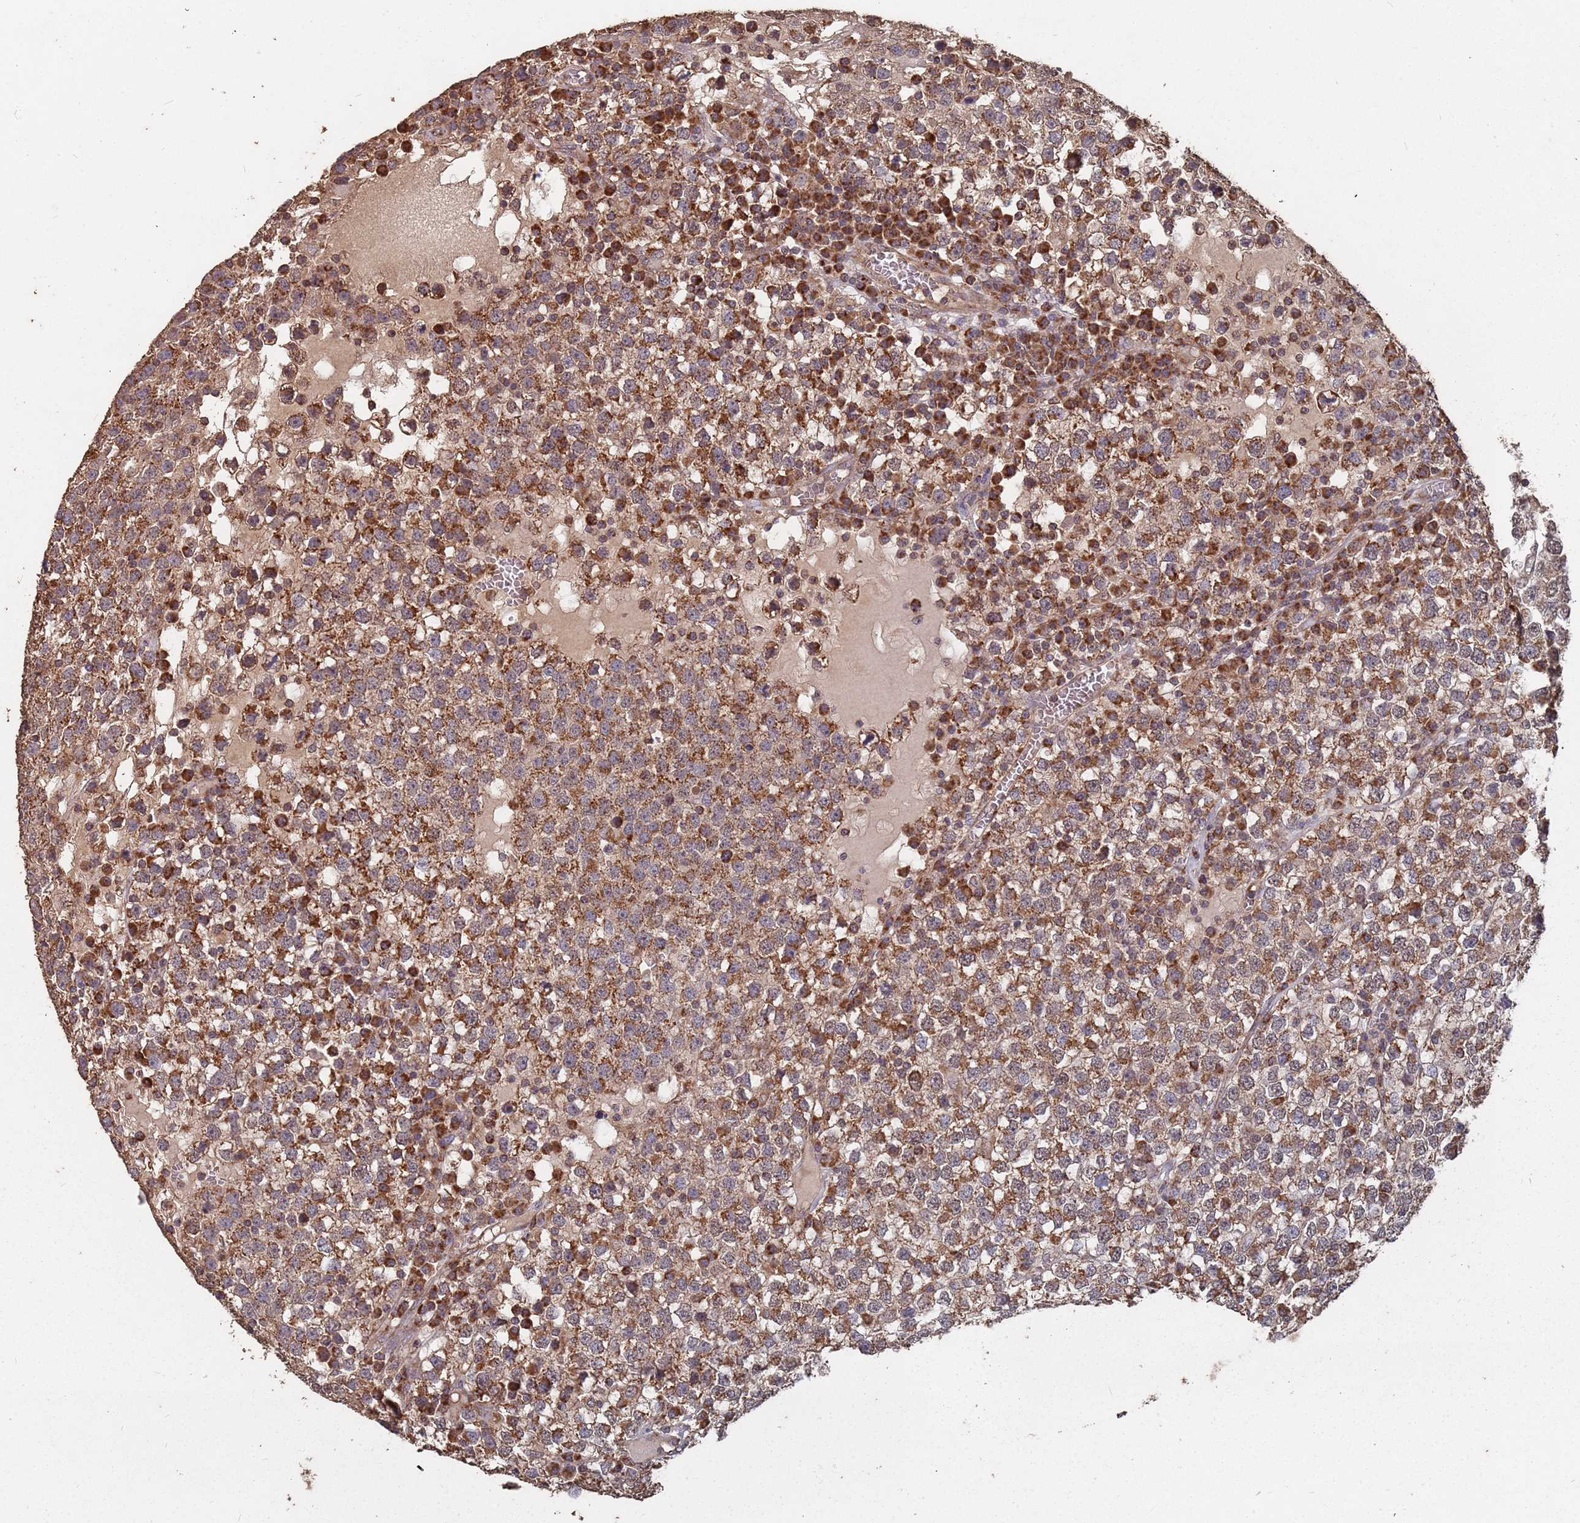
{"staining": {"intensity": "moderate", "quantity": ">75%", "location": "cytoplasmic/membranous"}, "tissue": "testis cancer", "cell_type": "Tumor cells", "image_type": "cancer", "snomed": [{"axis": "morphology", "description": "Seminoma, NOS"}, {"axis": "topography", "description": "Testis"}], "caption": "Immunohistochemical staining of testis seminoma exhibits medium levels of moderate cytoplasmic/membranous staining in about >75% of tumor cells. The staining was performed using DAB (3,3'-diaminobenzidine), with brown indicating positive protein expression. Nuclei are stained blue with hematoxylin.", "gene": "PRORP", "patient": {"sex": "male", "age": 65}}